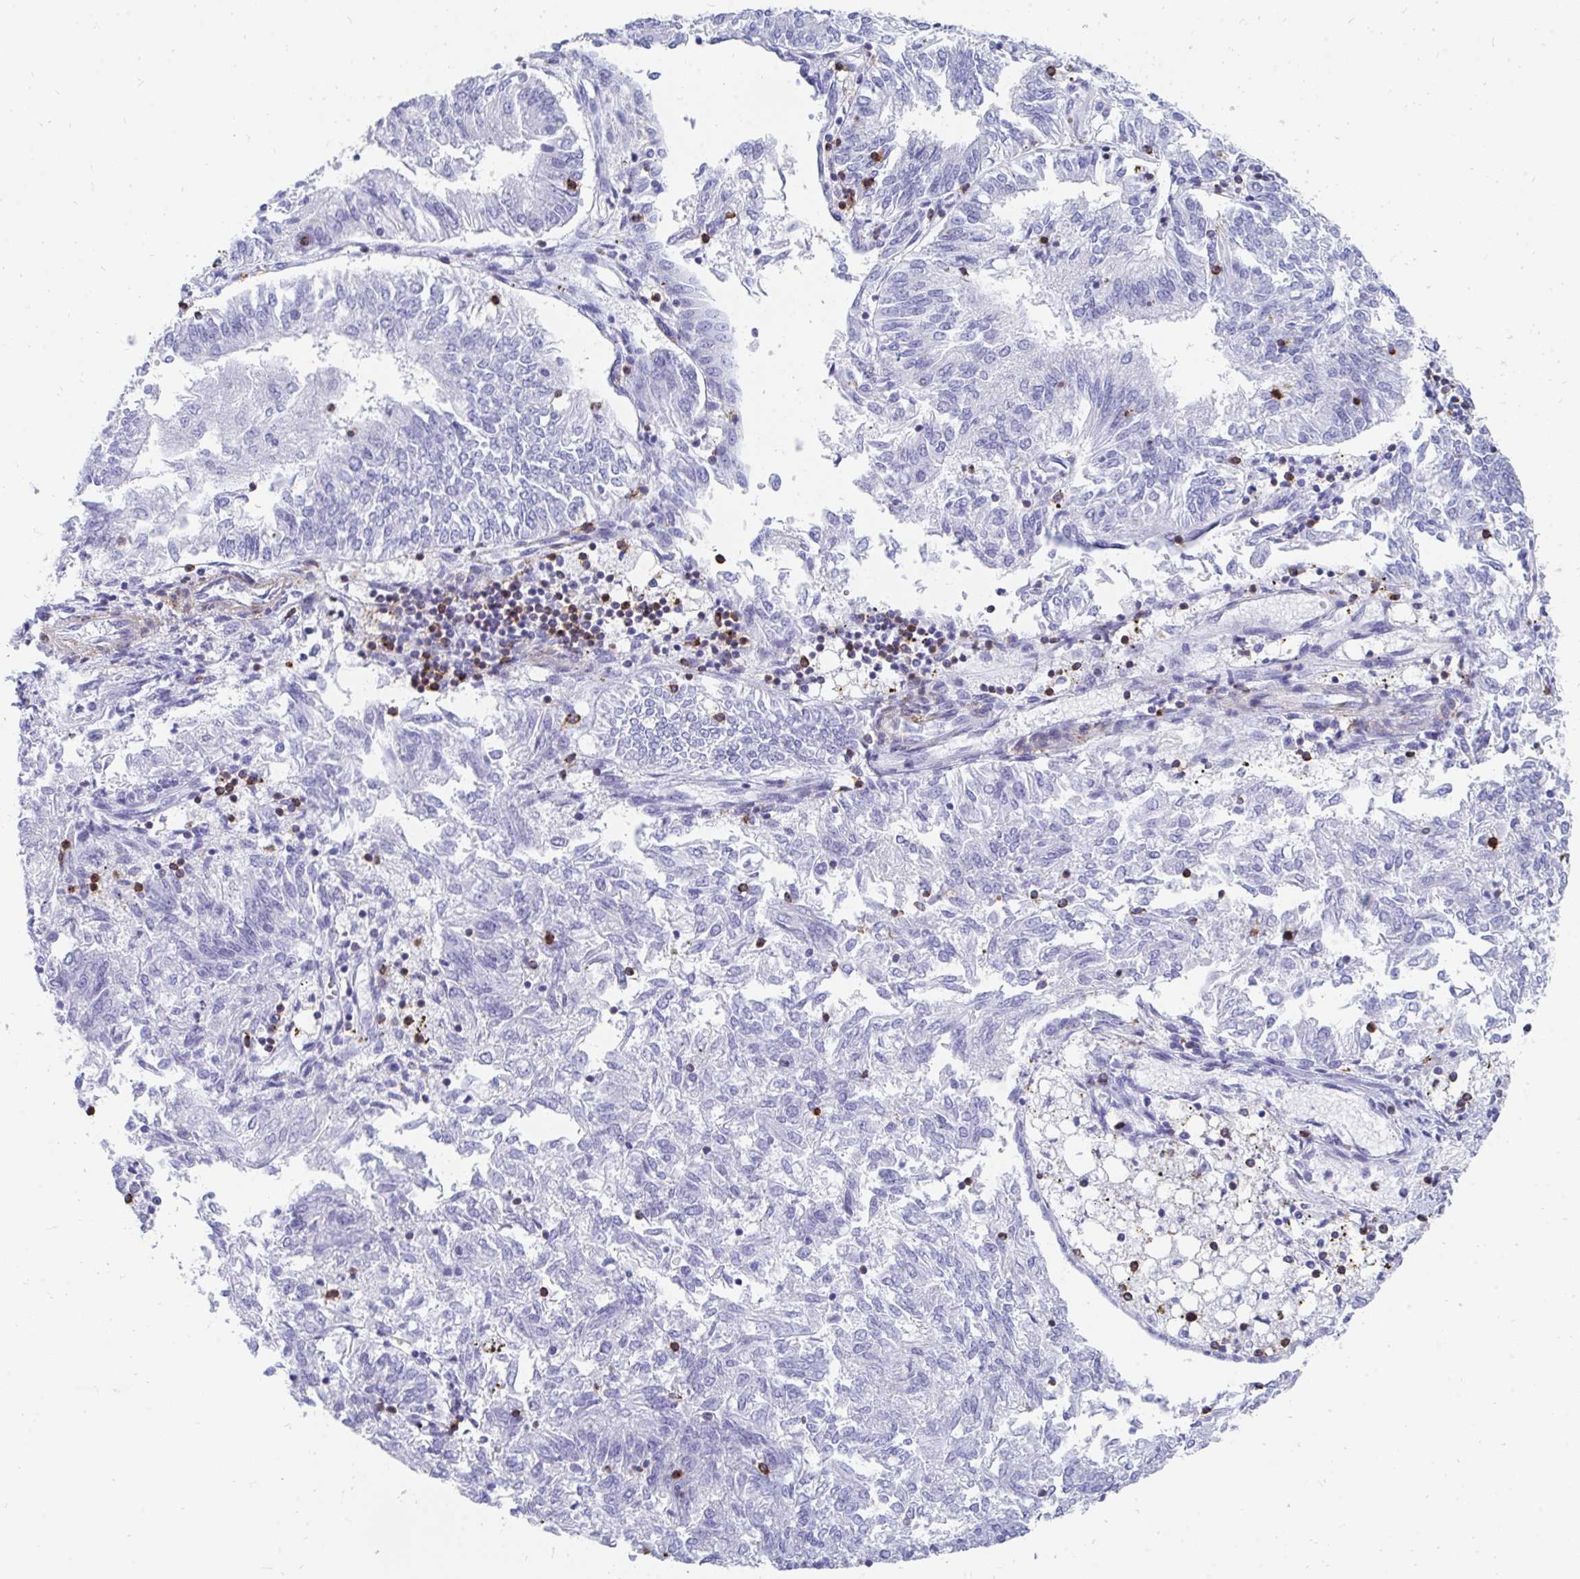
{"staining": {"intensity": "negative", "quantity": "none", "location": "none"}, "tissue": "endometrial cancer", "cell_type": "Tumor cells", "image_type": "cancer", "snomed": [{"axis": "morphology", "description": "Adenocarcinoma, NOS"}, {"axis": "topography", "description": "Endometrium"}], "caption": "The histopathology image reveals no significant expression in tumor cells of adenocarcinoma (endometrial).", "gene": "CD7", "patient": {"sex": "female", "age": 58}}